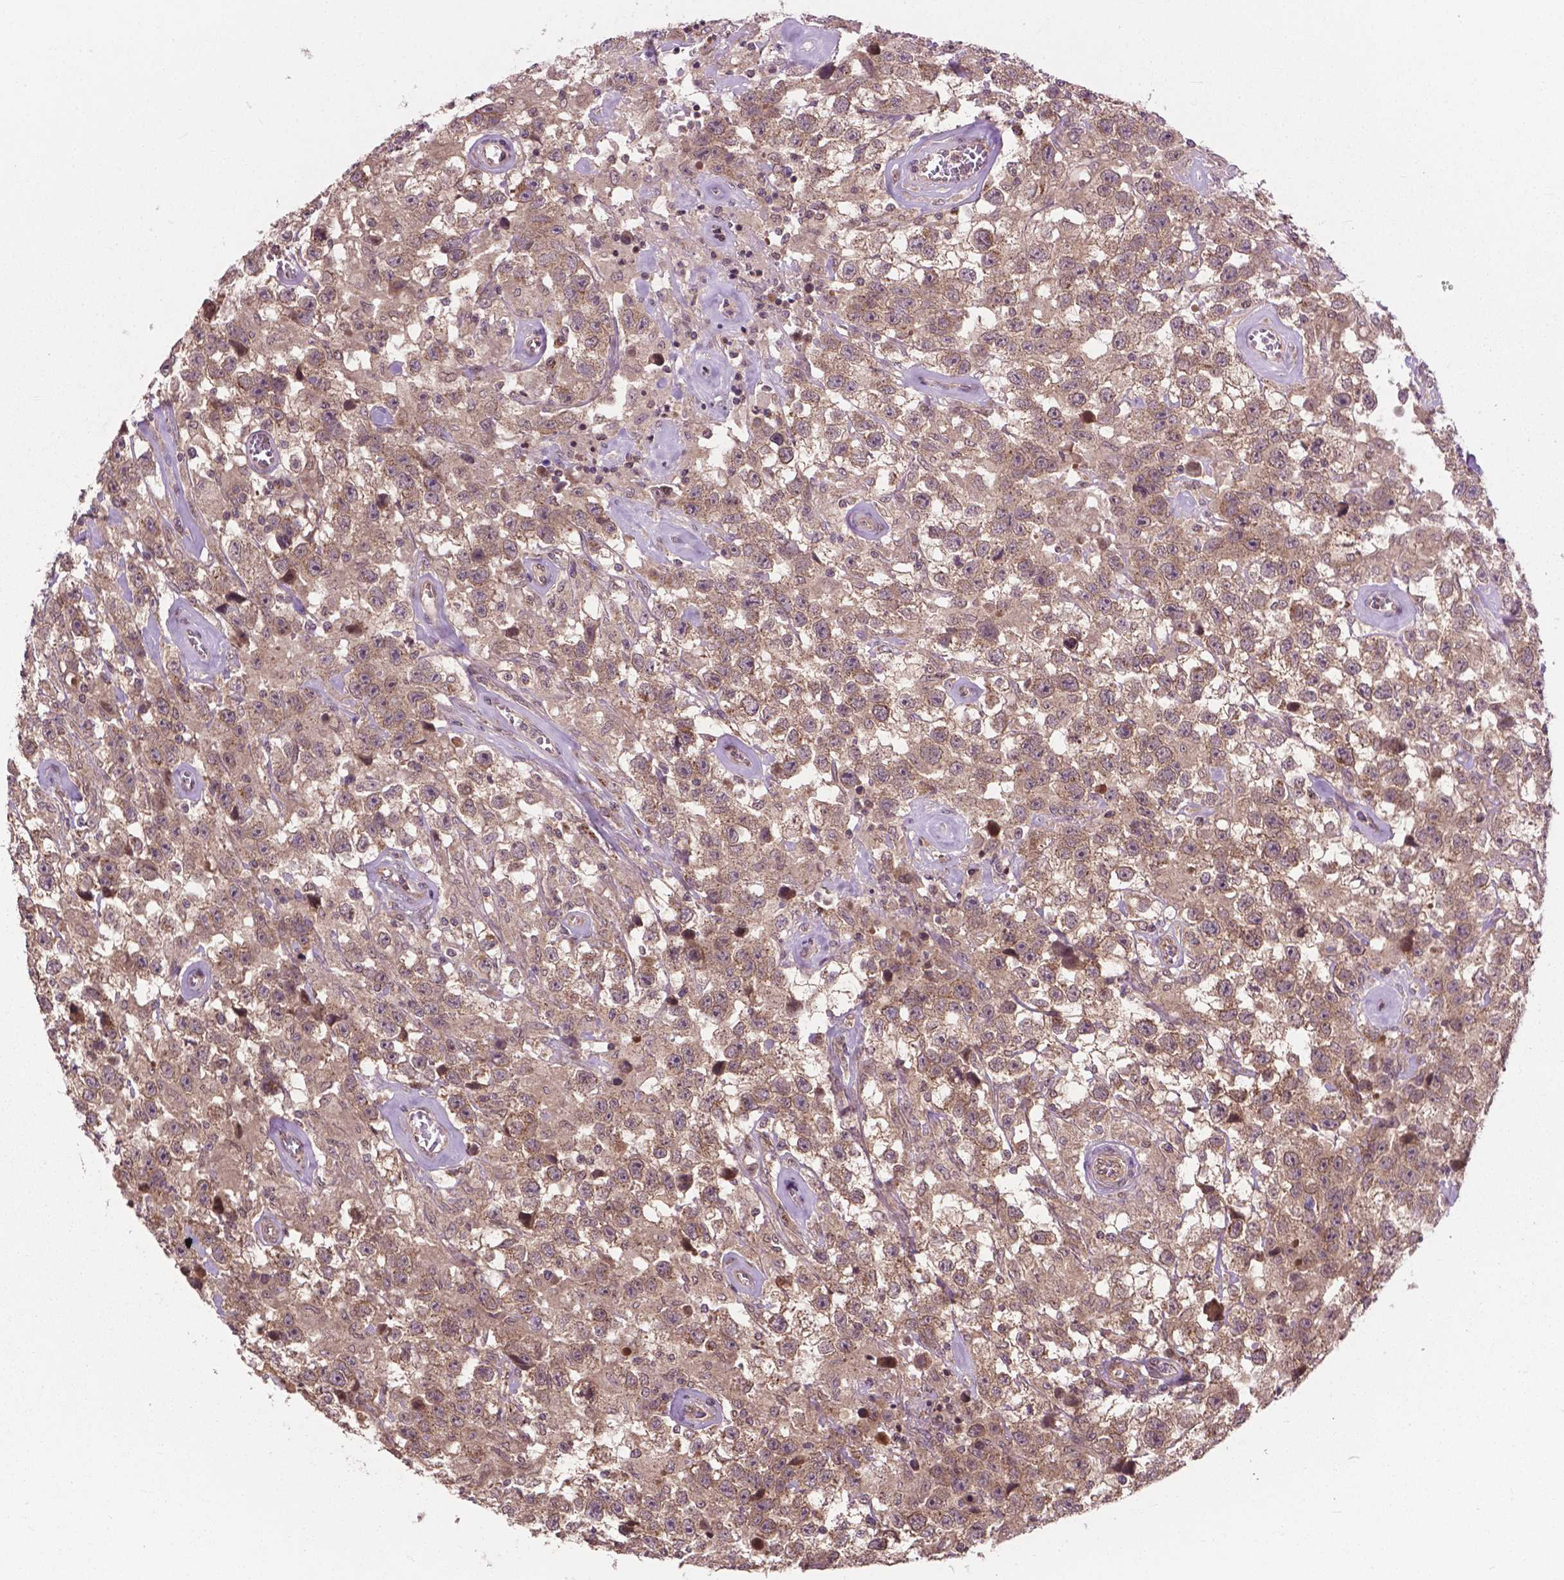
{"staining": {"intensity": "weak", "quantity": ">75%", "location": "cytoplasmic/membranous"}, "tissue": "testis cancer", "cell_type": "Tumor cells", "image_type": "cancer", "snomed": [{"axis": "morphology", "description": "Seminoma, NOS"}, {"axis": "topography", "description": "Testis"}], "caption": "Human testis cancer (seminoma) stained for a protein (brown) demonstrates weak cytoplasmic/membranous positive staining in about >75% of tumor cells.", "gene": "PPP1CB", "patient": {"sex": "male", "age": 43}}